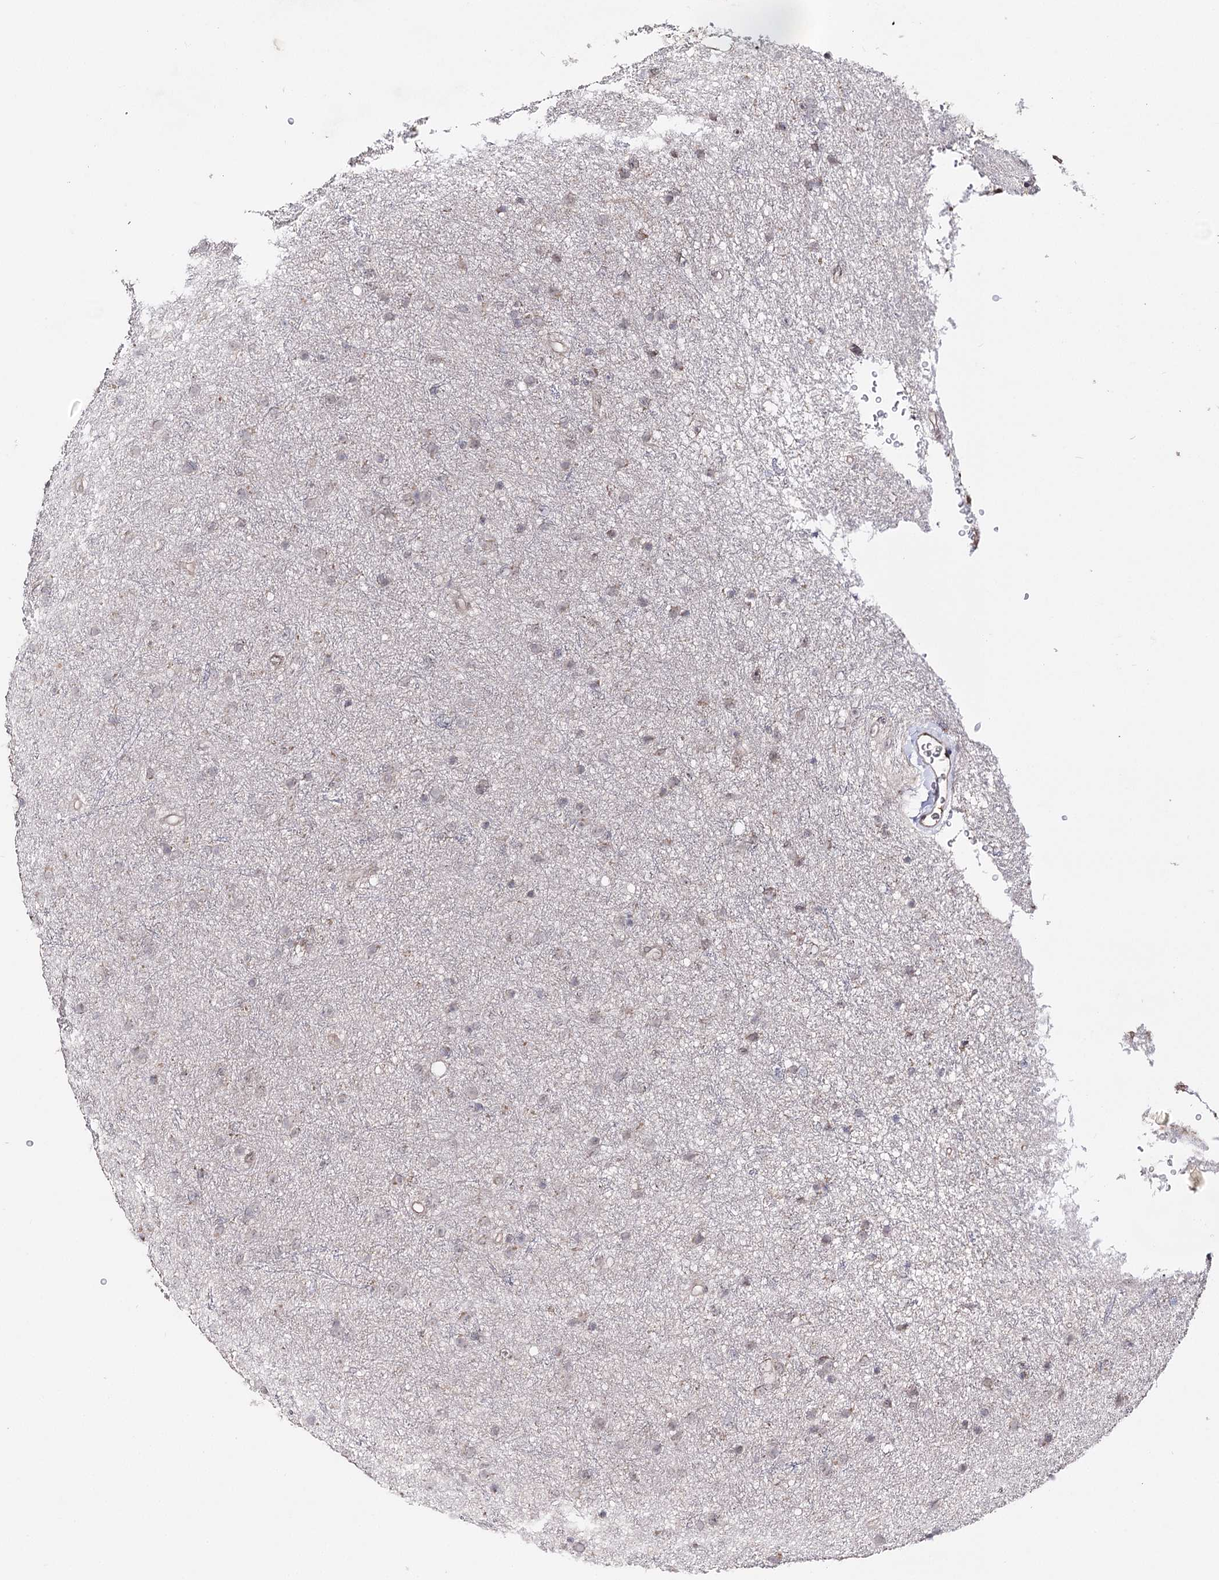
{"staining": {"intensity": "negative", "quantity": "none", "location": "none"}, "tissue": "glioma", "cell_type": "Tumor cells", "image_type": "cancer", "snomed": [{"axis": "morphology", "description": "Glioma, malignant, Low grade"}, {"axis": "topography", "description": "Cerebral cortex"}], "caption": "Tumor cells are negative for protein expression in human low-grade glioma (malignant).", "gene": "HSD11B2", "patient": {"sex": "female", "age": 39}}